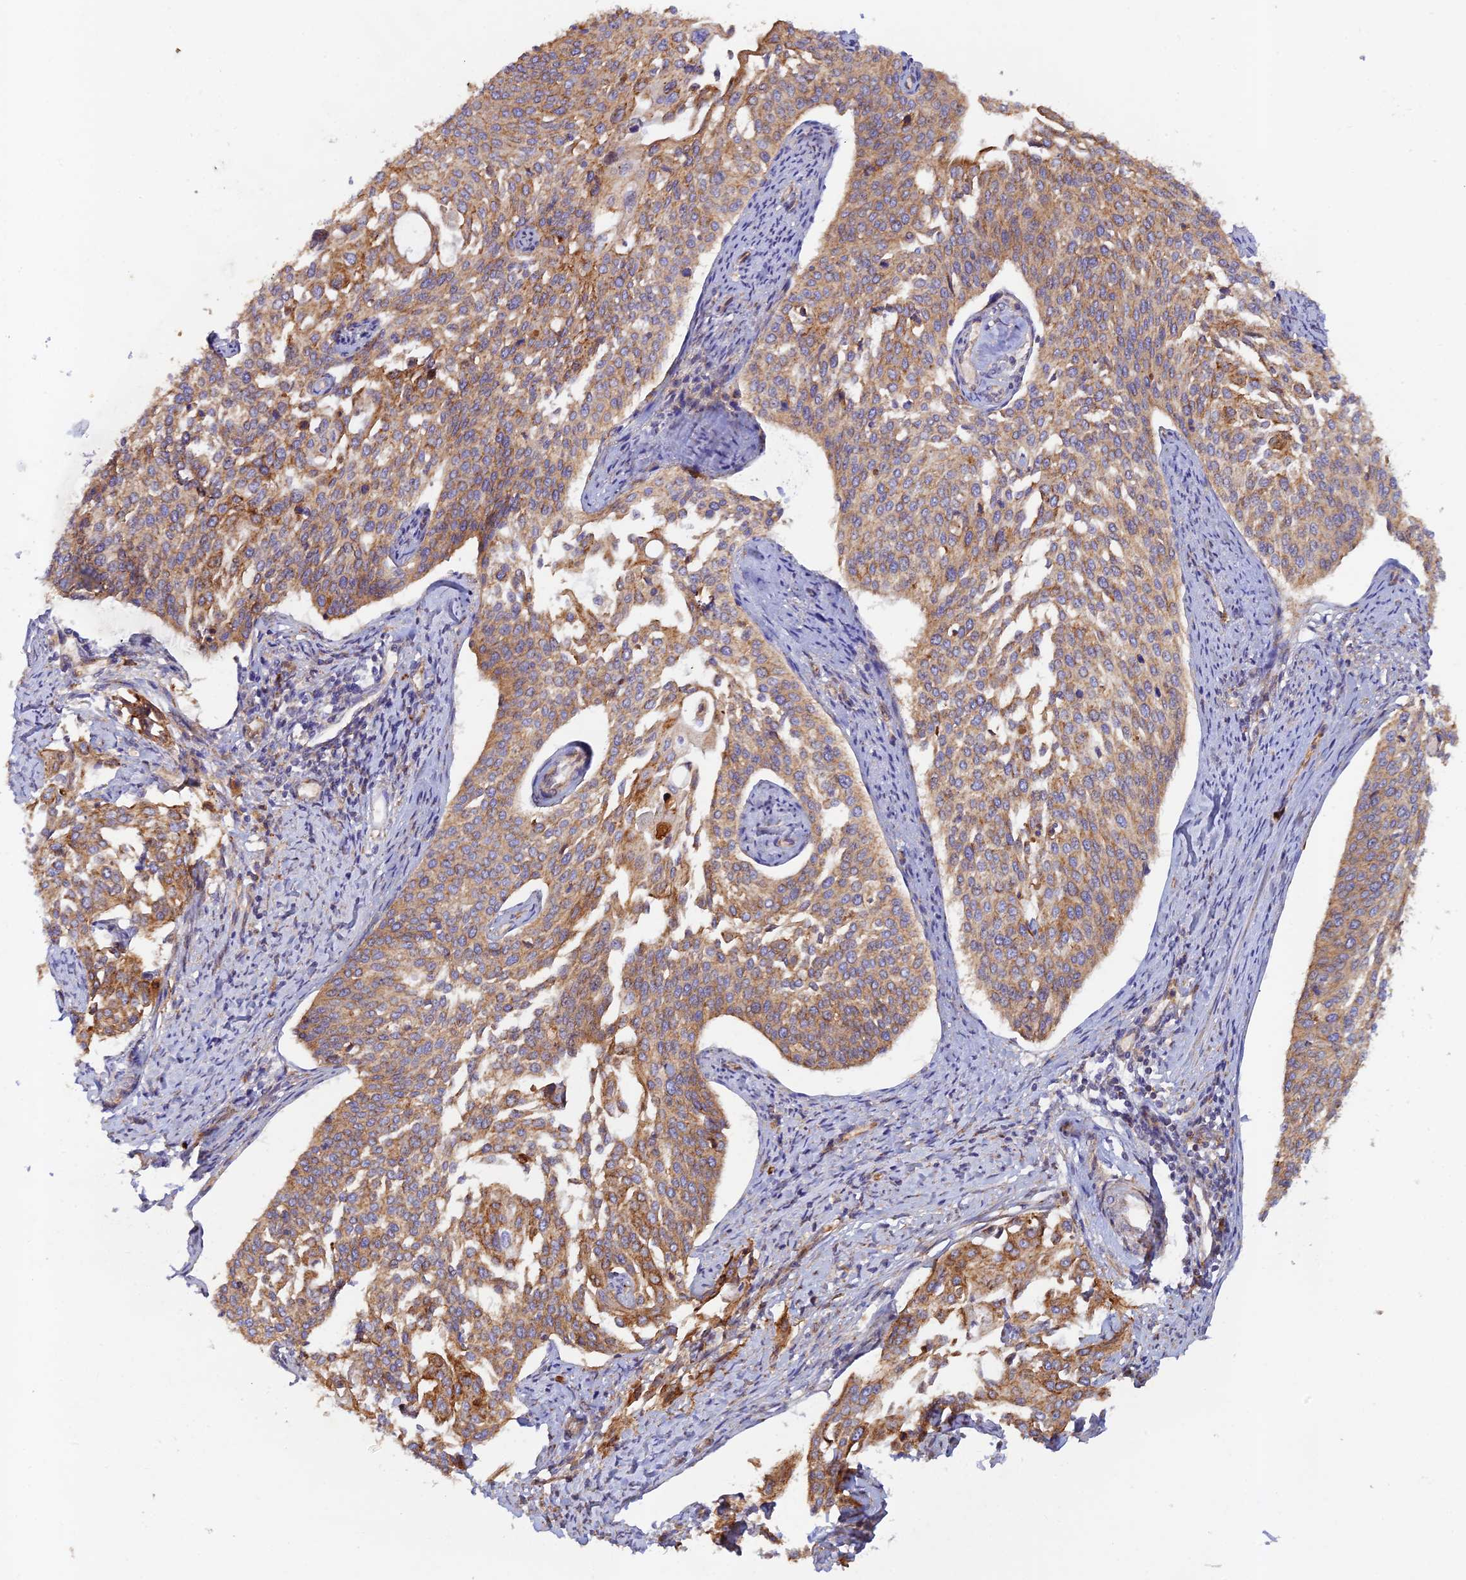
{"staining": {"intensity": "moderate", "quantity": ">75%", "location": "cytoplasmic/membranous"}, "tissue": "cervical cancer", "cell_type": "Tumor cells", "image_type": "cancer", "snomed": [{"axis": "morphology", "description": "Squamous cell carcinoma, NOS"}, {"axis": "topography", "description": "Cervix"}], "caption": "Protein staining shows moderate cytoplasmic/membranous staining in about >75% of tumor cells in cervical squamous cell carcinoma. The protein is shown in brown color, while the nuclei are stained blue.", "gene": "GMCL1", "patient": {"sex": "female", "age": 44}}